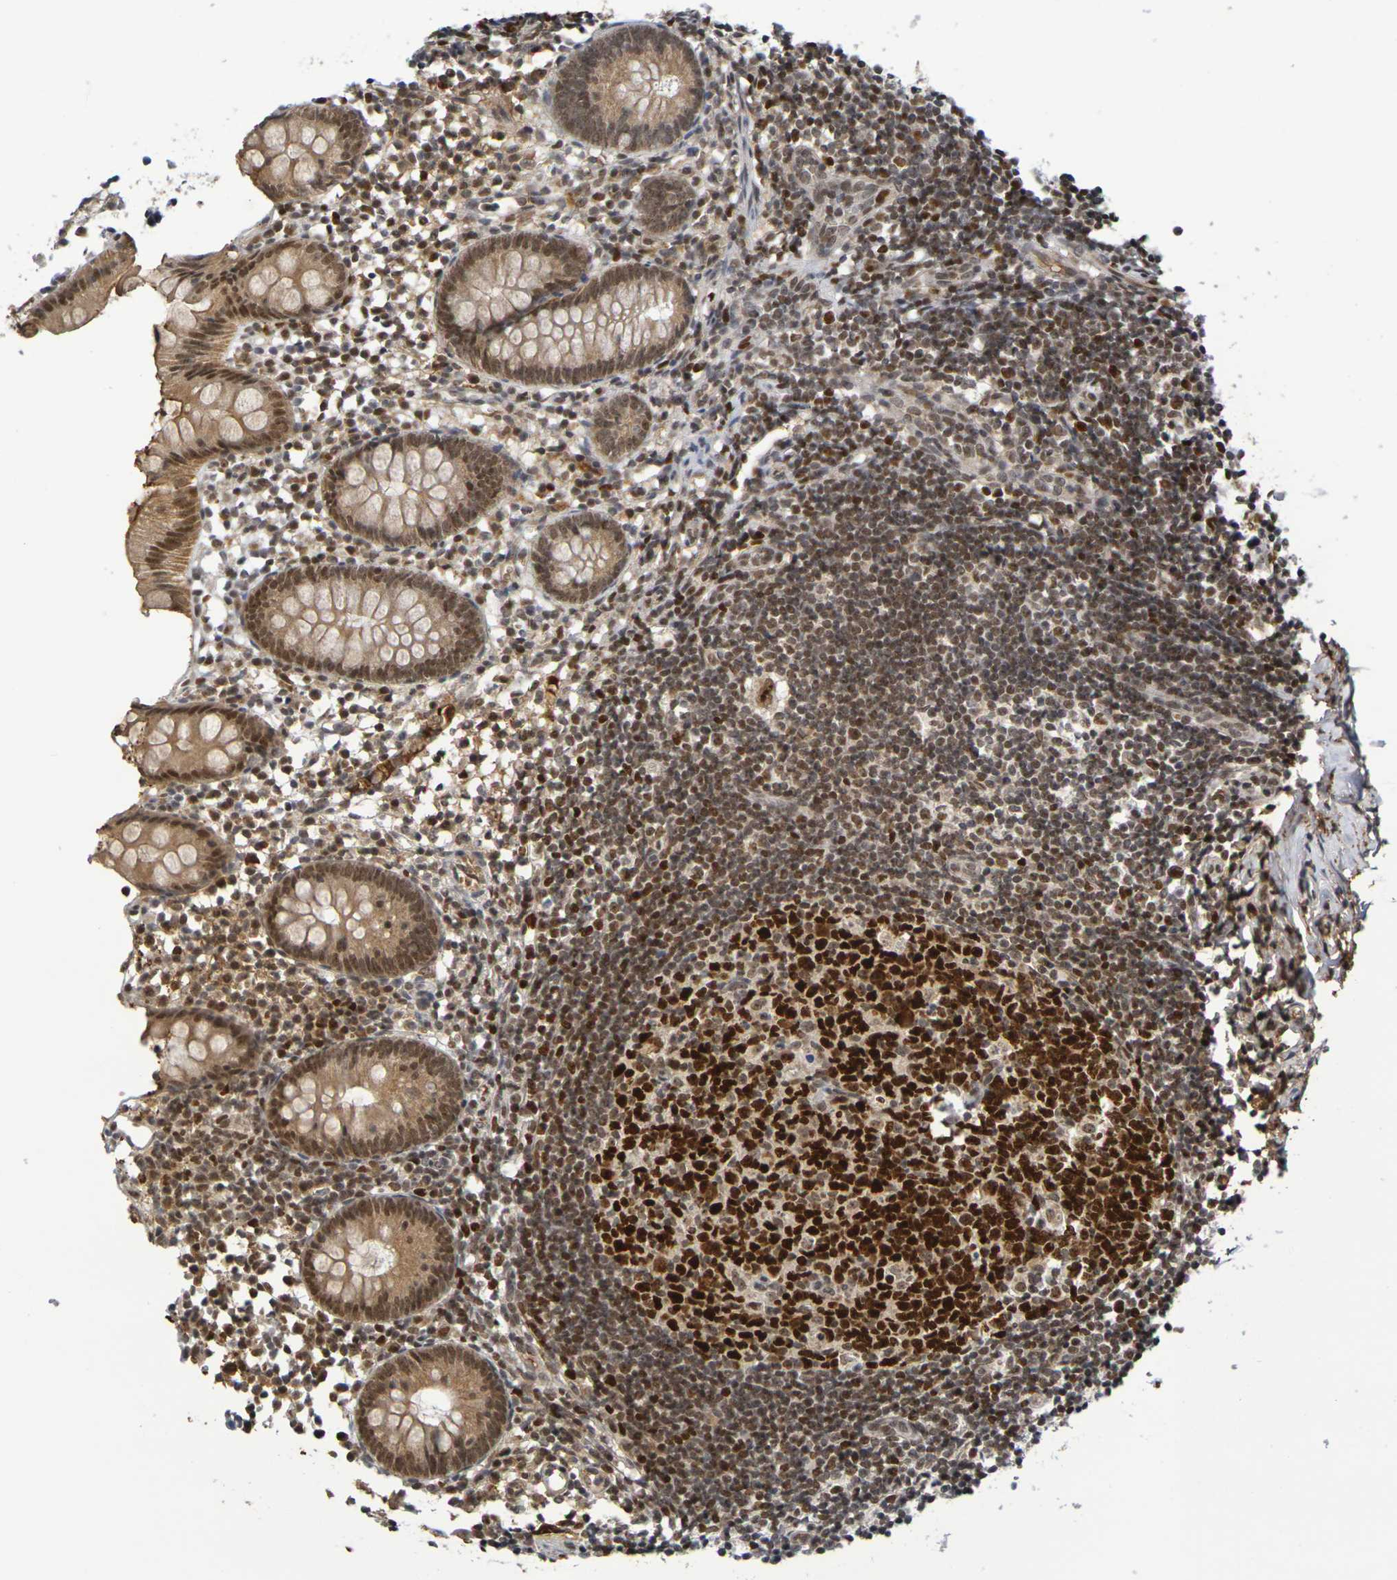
{"staining": {"intensity": "moderate", "quantity": ">75%", "location": "cytoplasmic/membranous,nuclear"}, "tissue": "appendix", "cell_type": "Glandular cells", "image_type": "normal", "snomed": [{"axis": "morphology", "description": "Normal tissue, NOS"}, {"axis": "topography", "description": "Appendix"}], "caption": "The micrograph exhibits immunohistochemical staining of normal appendix. There is moderate cytoplasmic/membranous,nuclear positivity is present in about >75% of glandular cells. (Brightfield microscopy of DAB IHC at high magnification).", "gene": "TERF2", "patient": {"sex": "female", "age": 20}}